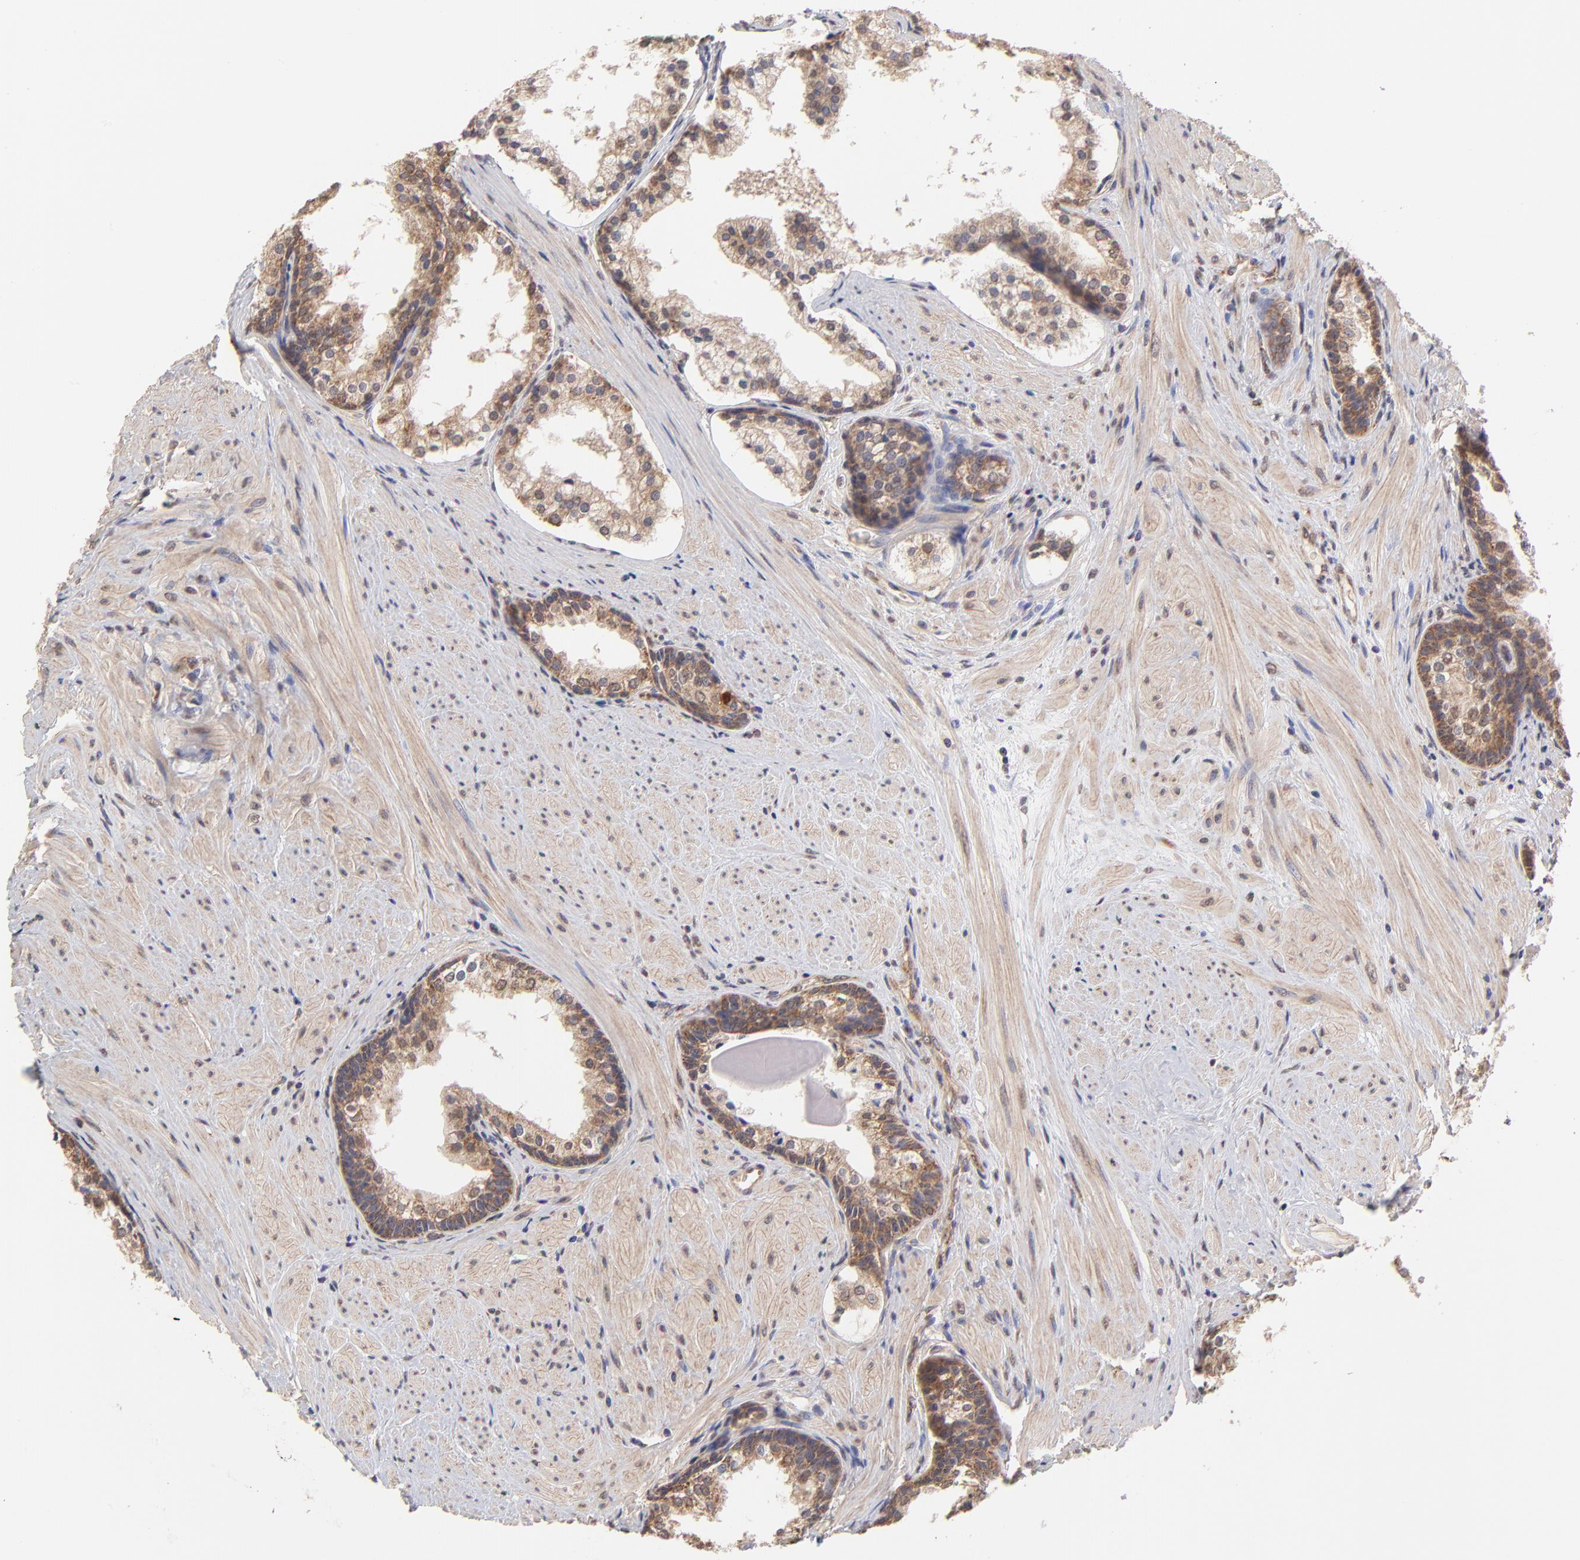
{"staining": {"intensity": "strong", "quantity": ">75%", "location": "cytoplasmic/membranous"}, "tissue": "prostate cancer", "cell_type": "Tumor cells", "image_type": "cancer", "snomed": [{"axis": "morphology", "description": "Adenocarcinoma, Medium grade"}, {"axis": "topography", "description": "Prostate"}], "caption": "A high amount of strong cytoplasmic/membranous positivity is seen in approximately >75% of tumor cells in prostate medium-grade adenocarcinoma tissue. (IHC, brightfield microscopy, high magnification).", "gene": "UBE2H", "patient": {"sex": "male", "age": 70}}